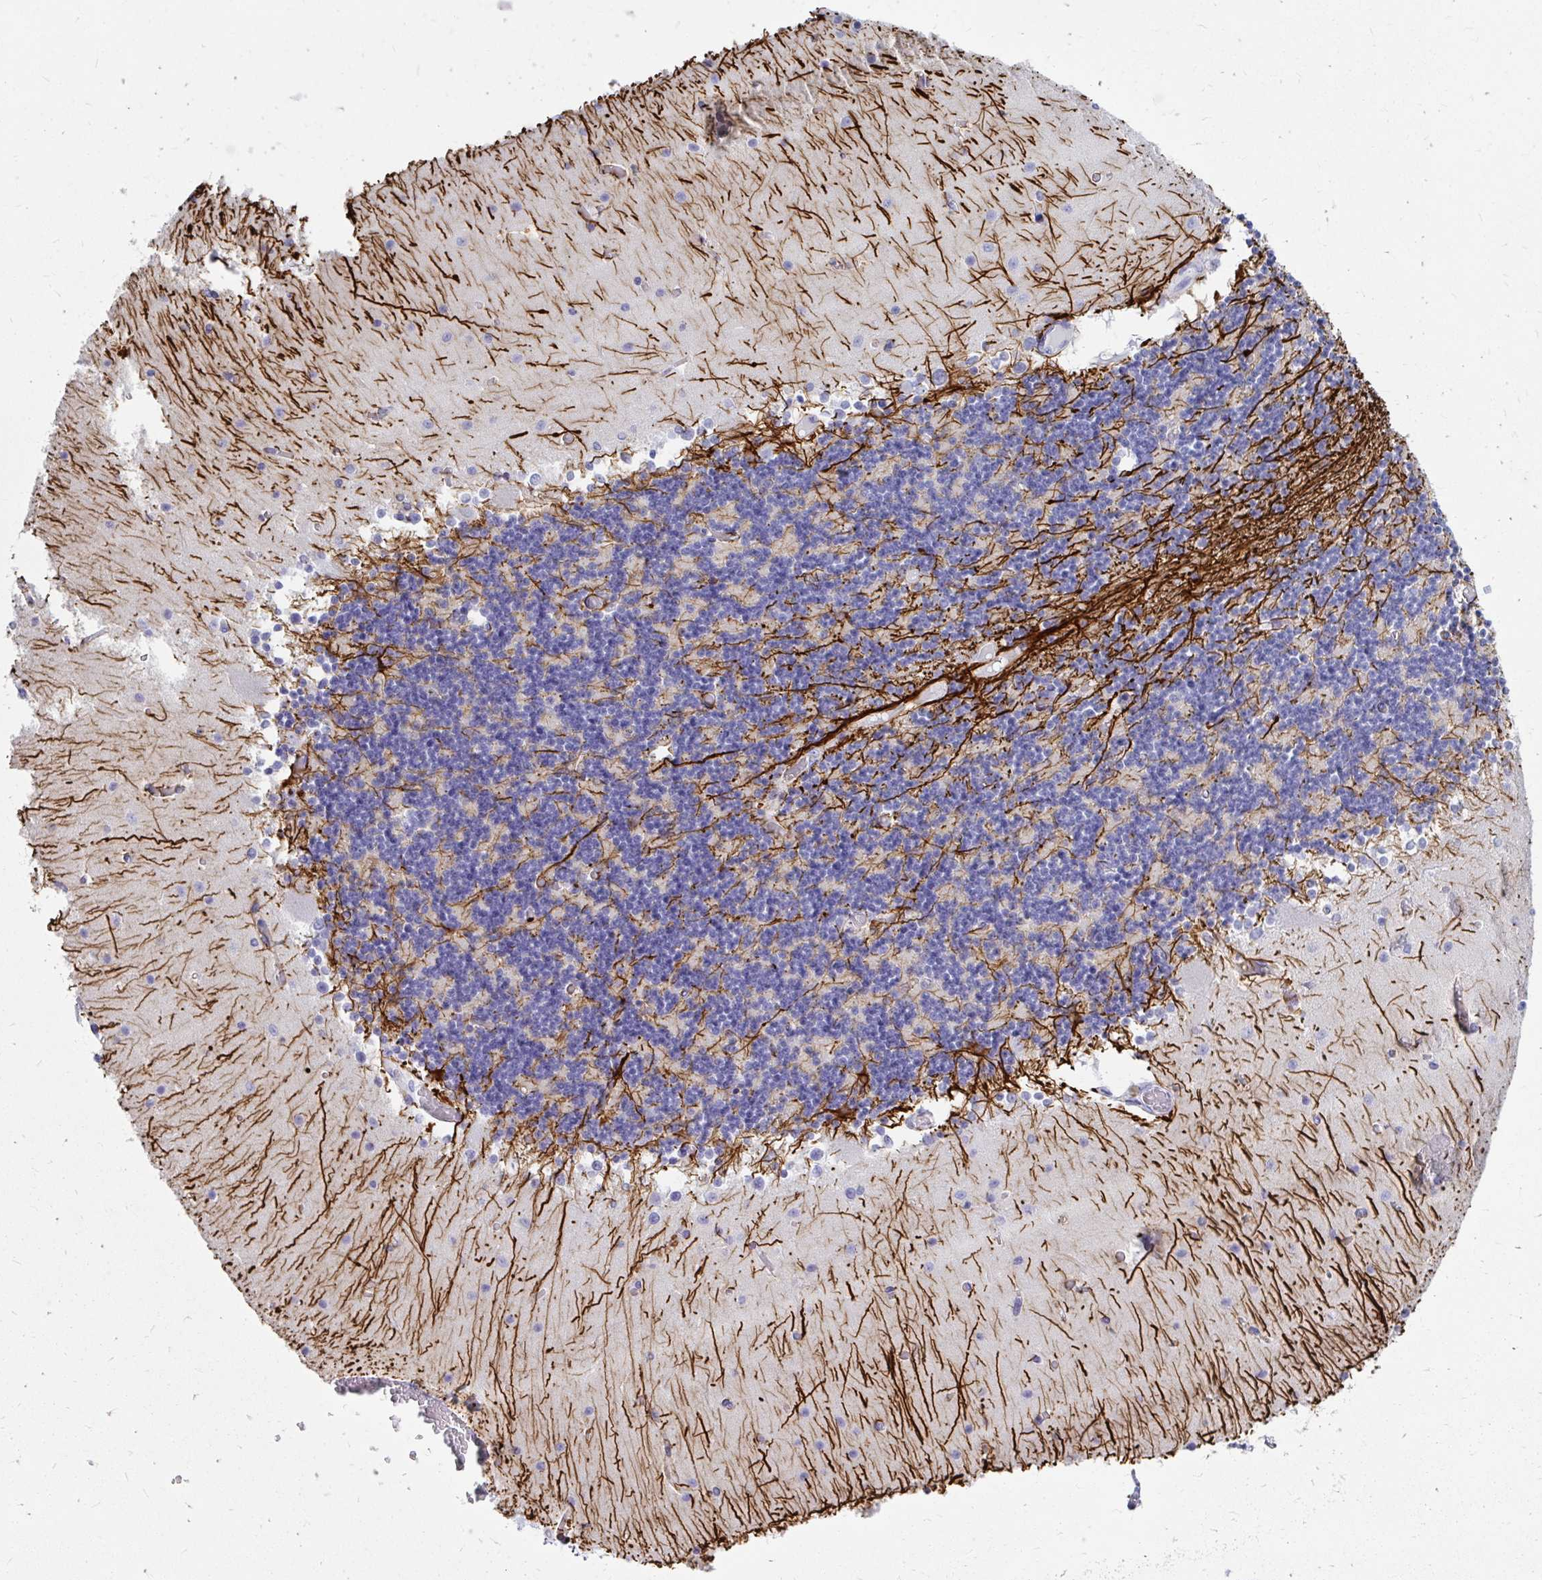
{"staining": {"intensity": "strong", "quantity": "<25%", "location": "cytoplasmic/membranous"}, "tissue": "cerebellum", "cell_type": "Cells in granular layer", "image_type": "normal", "snomed": [{"axis": "morphology", "description": "Normal tissue, NOS"}, {"axis": "topography", "description": "Cerebellum"}], "caption": "The immunohistochemical stain shows strong cytoplasmic/membranous expression in cells in granular layer of normal cerebellum.", "gene": "C19orf81", "patient": {"sex": "female", "age": 28}}